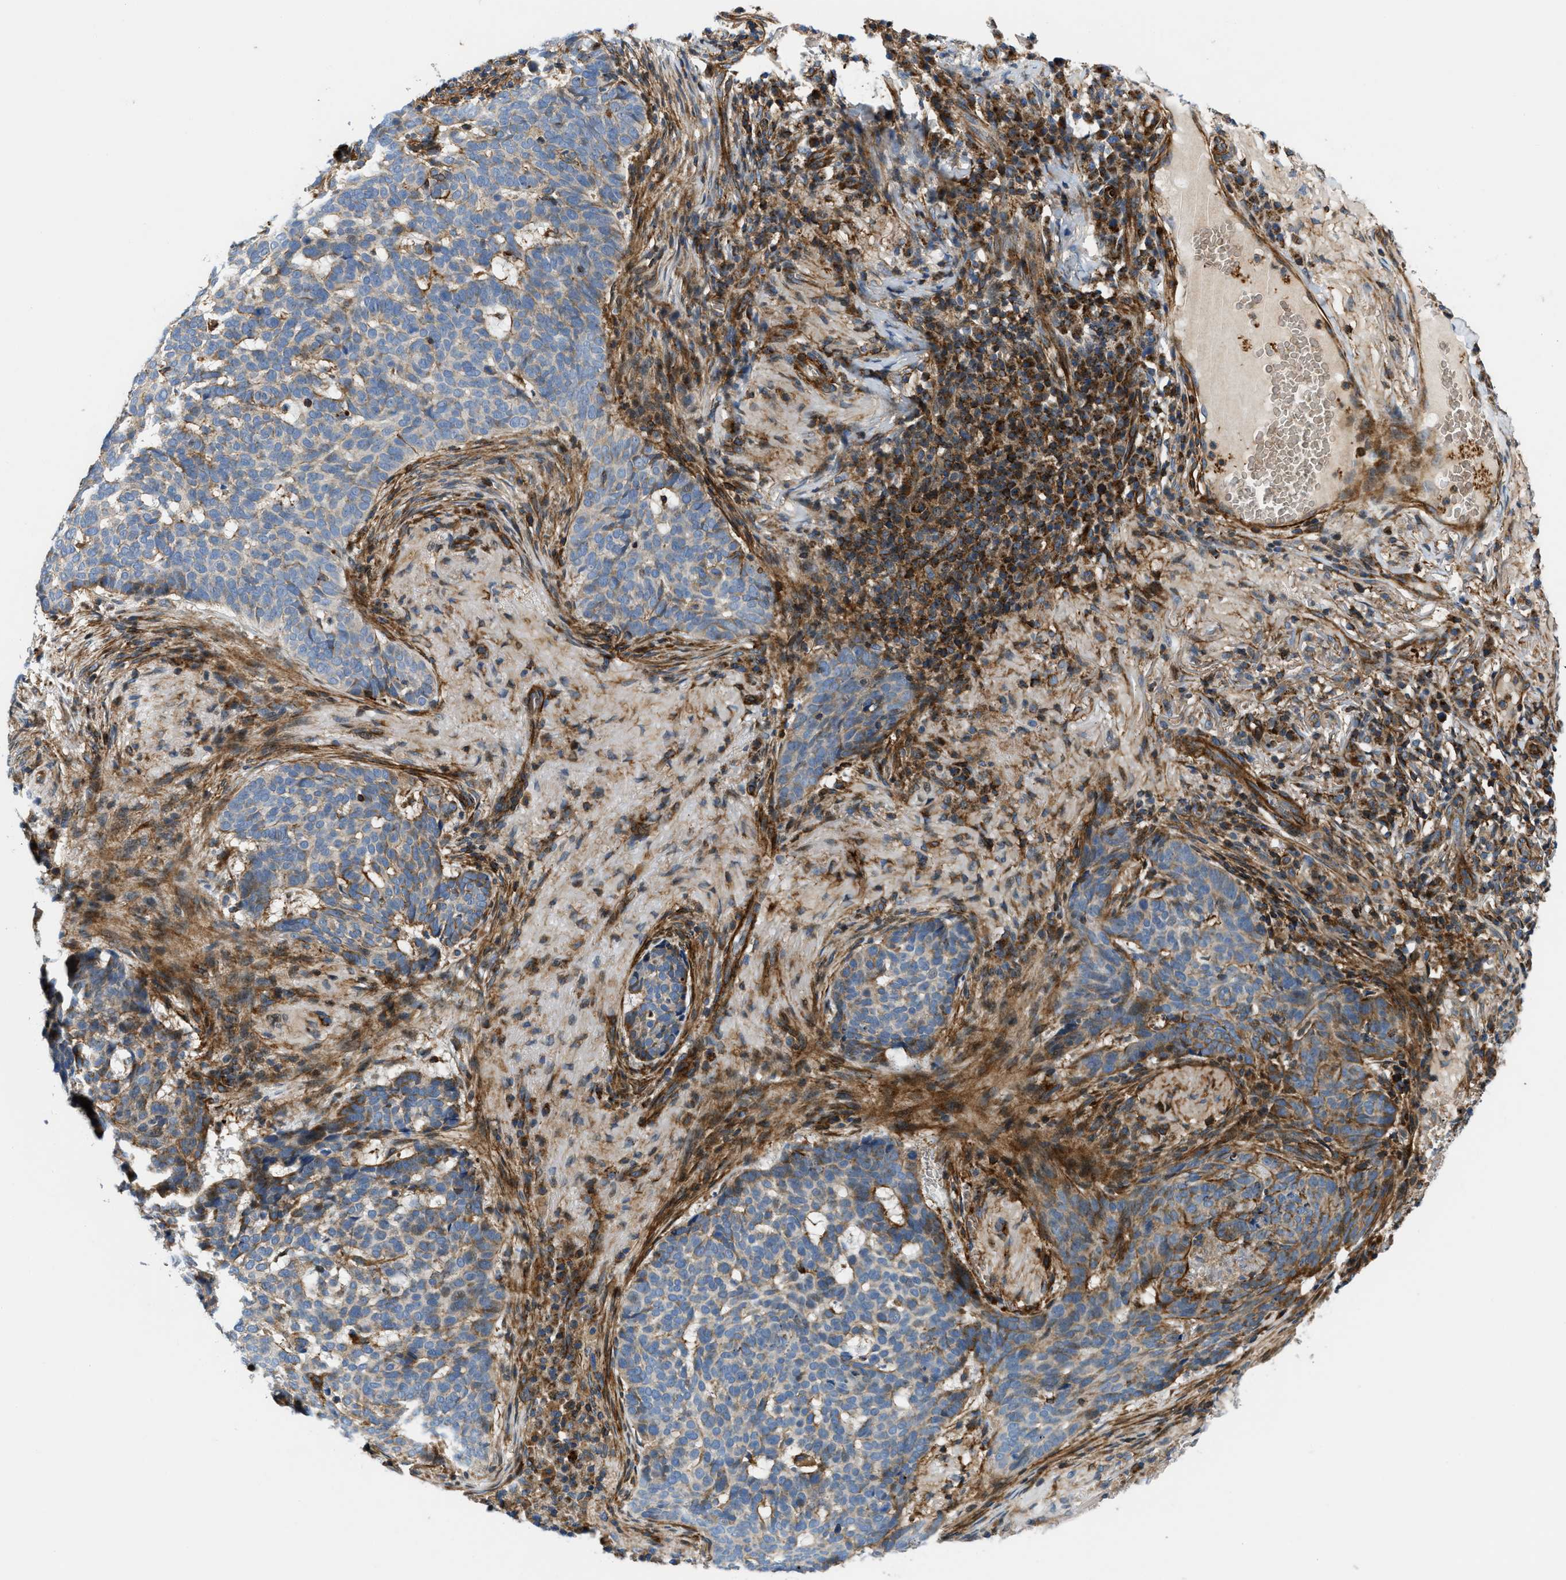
{"staining": {"intensity": "weak", "quantity": "25%-75%", "location": "cytoplasmic/membranous"}, "tissue": "skin cancer", "cell_type": "Tumor cells", "image_type": "cancer", "snomed": [{"axis": "morphology", "description": "Basal cell carcinoma"}, {"axis": "topography", "description": "Skin"}], "caption": "Brown immunohistochemical staining in skin cancer (basal cell carcinoma) demonstrates weak cytoplasmic/membranous positivity in about 25%-75% of tumor cells. (Brightfield microscopy of DAB IHC at high magnification).", "gene": "DHODH", "patient": {"sex": "male", "age": 85}}